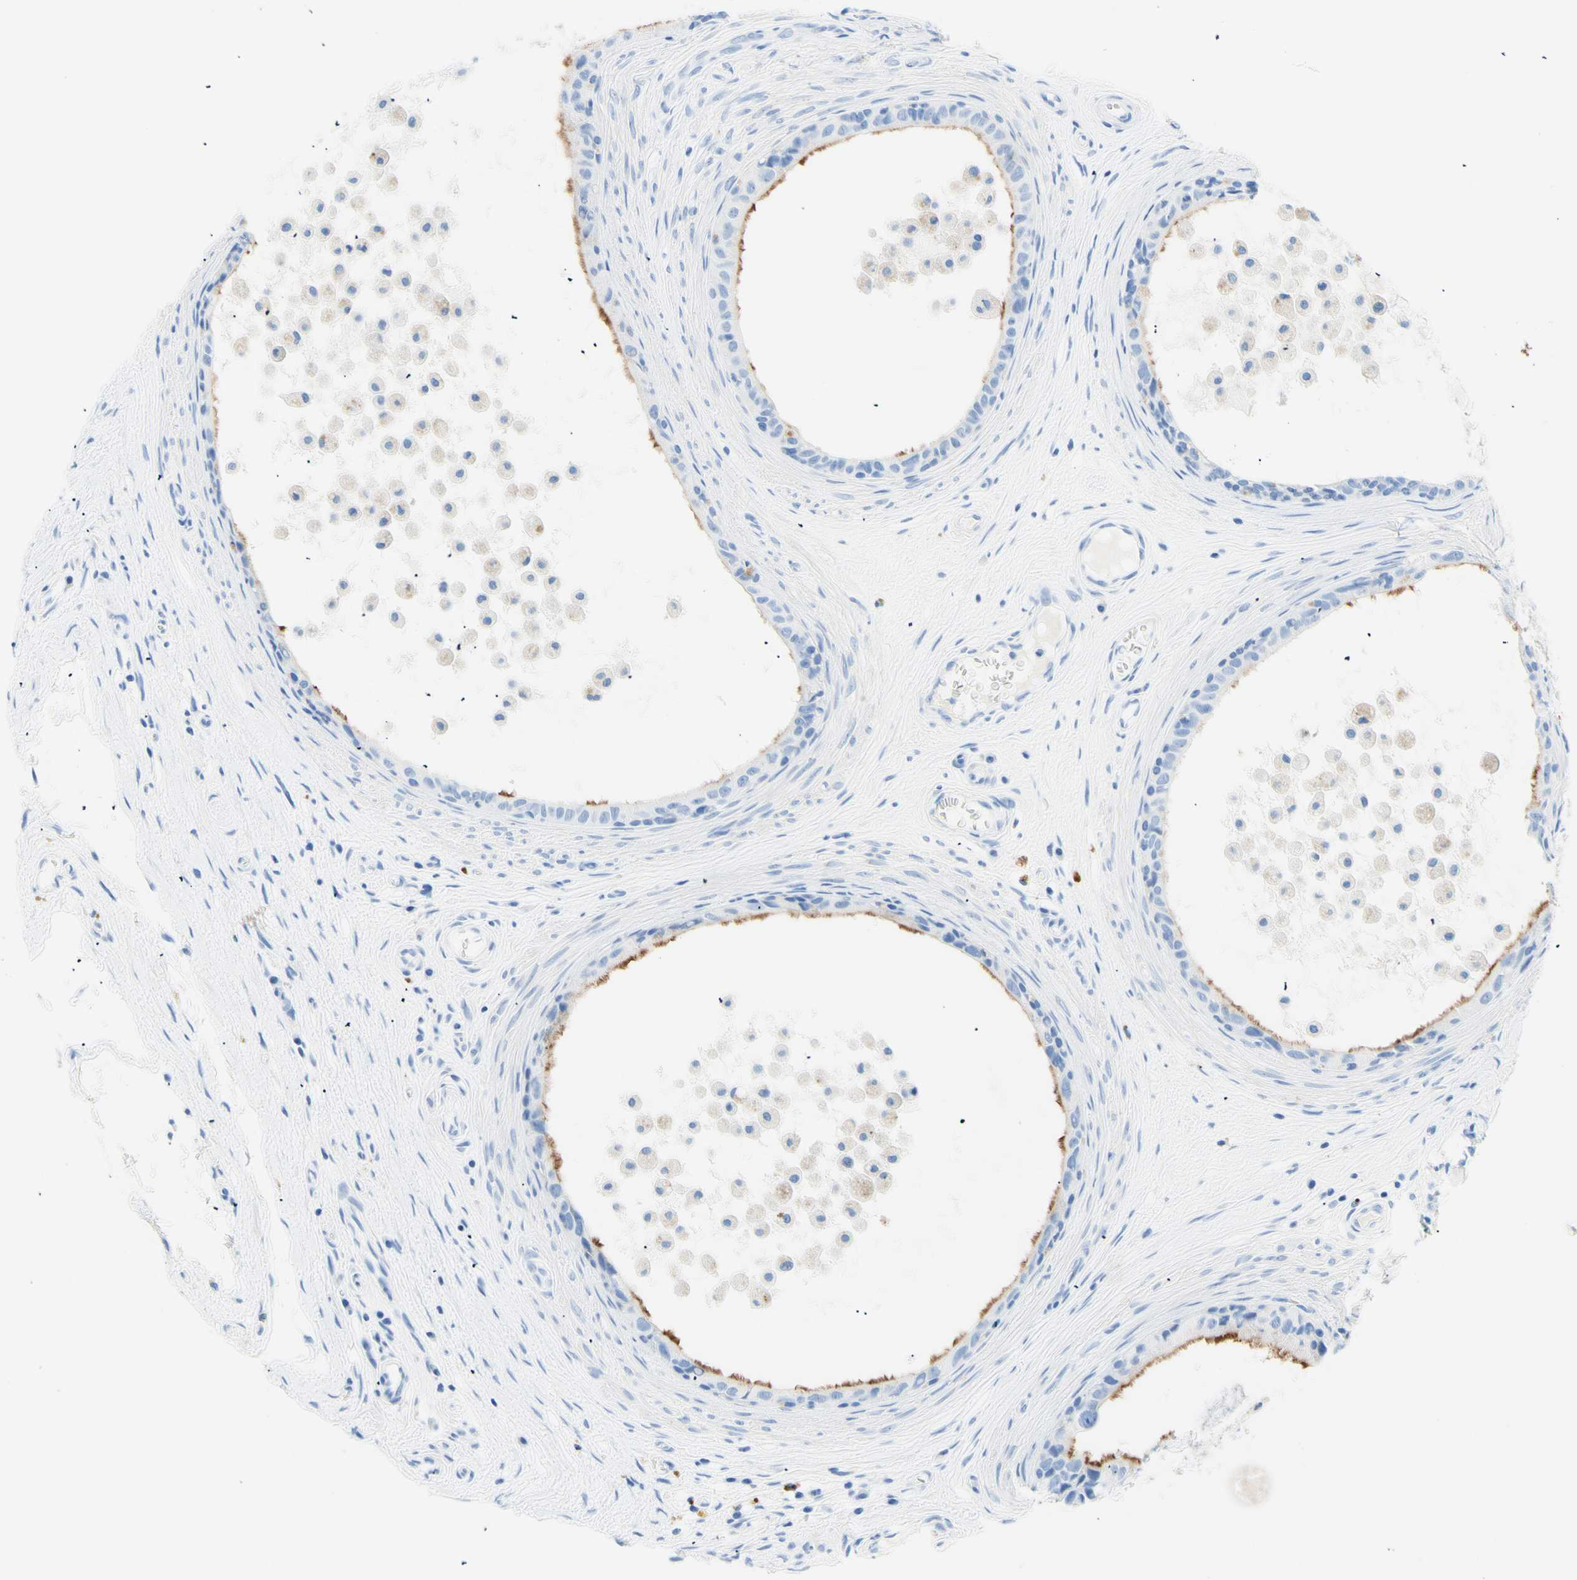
{"staining": {"intensity": "moderate", "quantity": "25%-75%", "location": "cytoplasmic/membranous"}, "tissue": "epididymis", "cell_type": "Glandular cells", "image_type": "normal", "snomed": [{"axis": "morphology", "description": "Normal tissue, NOS"}, {"axis": "morphology", "description": "Inflammation, NOS"}, {"axis": "topography", "description": "Epididymis"}], "caption": "Glandular cells demonstrate moderate cytoplasmic/membranous positivity in about 25%-75% of cells in unremarkable epididymis.", "gene": "MYH2", "patient": {"sex": "male", "age": 85}}